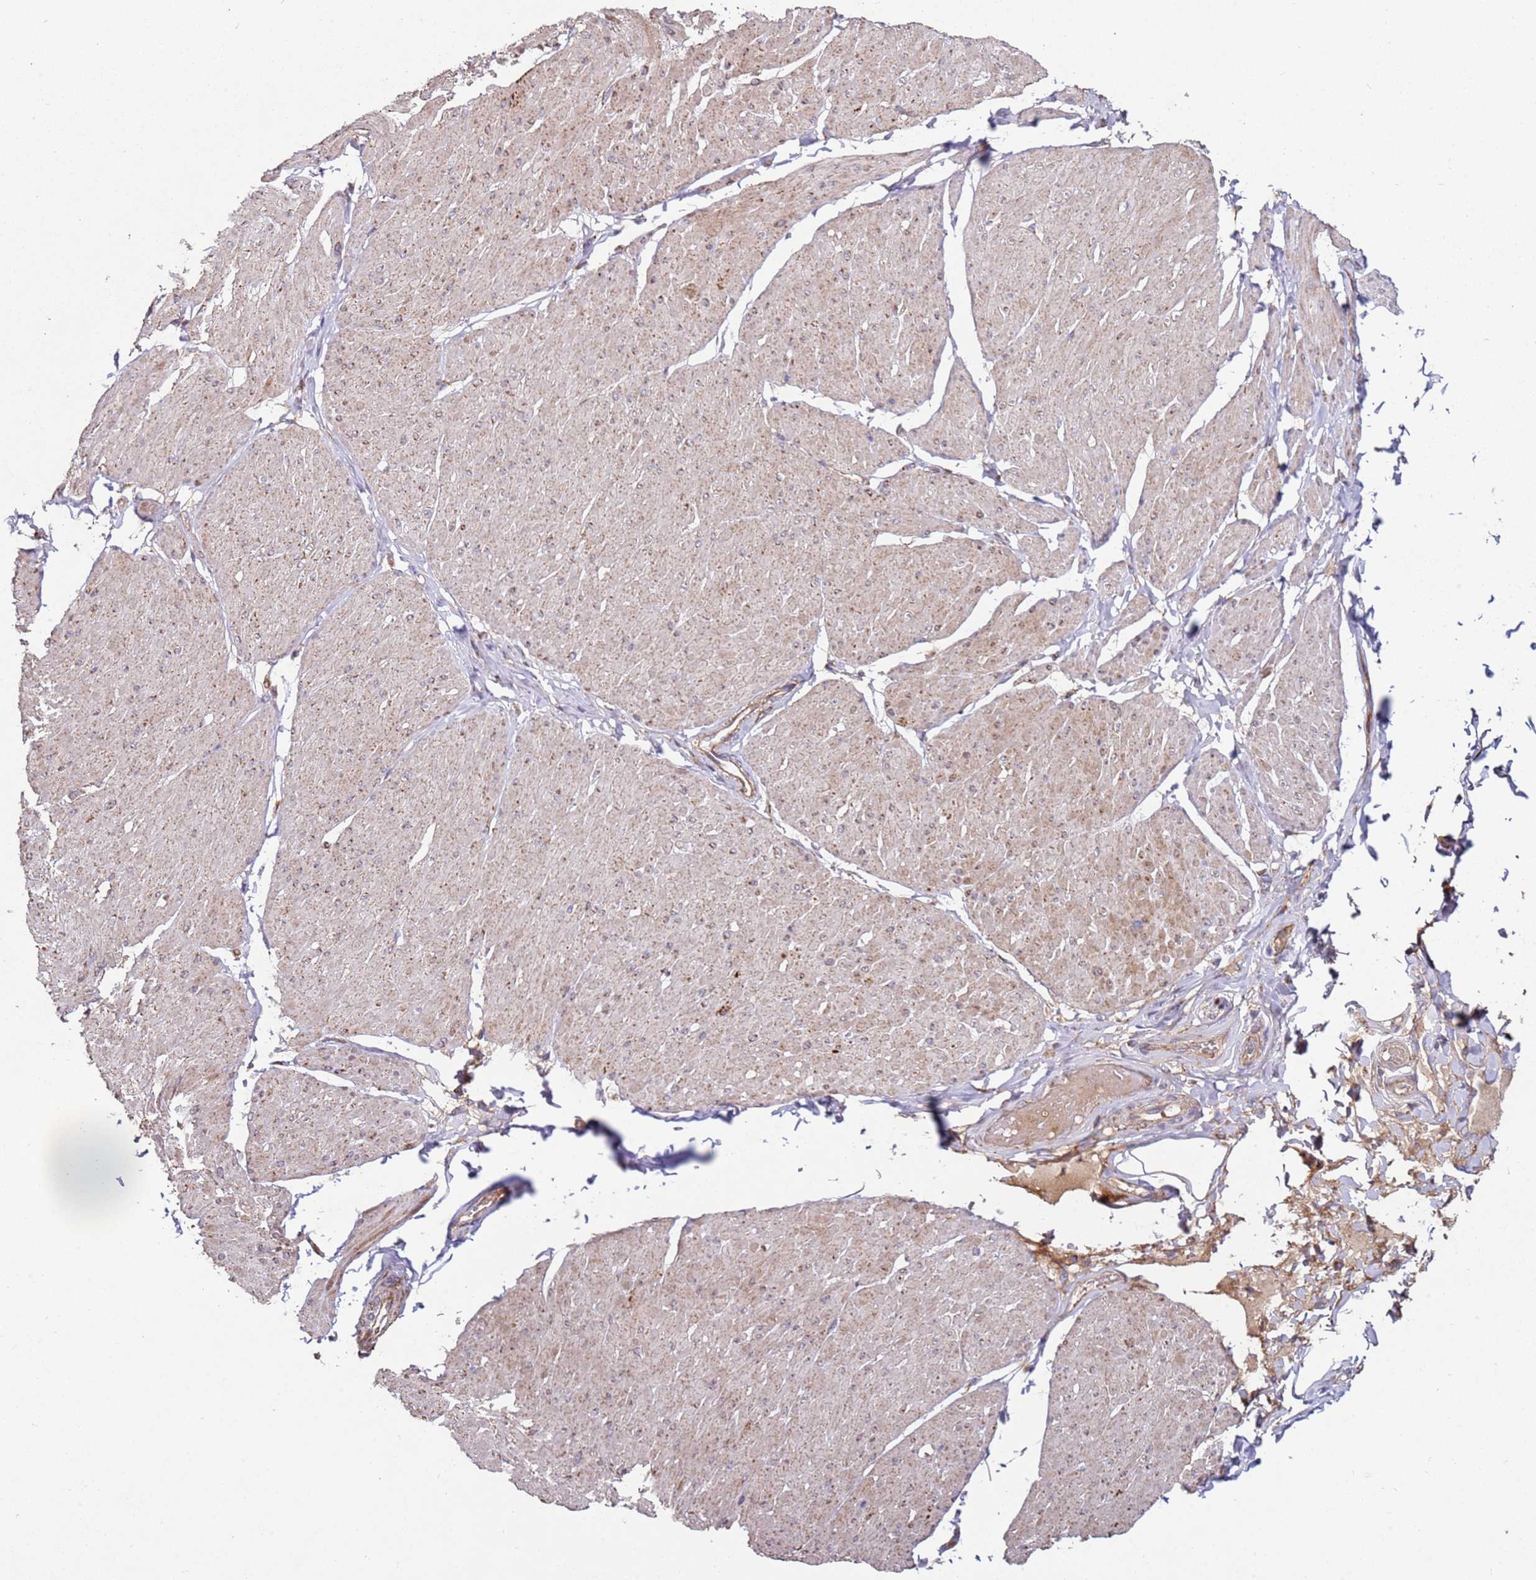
{"staining": {"intensity": "weak", "quantity": "25%-75%", "location": "cytoplasmic/membranous"}, "tissue": "smooth muscle", "cell_type": "Smooth muscle cells", "image_type": "normal", "snomed": [{"axis": "morphology", "description": "Urothelial carcinoma, High grade"}, {"axis": "topography", "description": "Urinary bladder"}], "caption": "Smooth muscle was stained to show a protein in brown. There is low levels of weak cytoplasmic/membranous staining in approximately 25%-75% of smooth muscle cells. (IHC, brightfield microscopy, high magnification).", "gene": "FBXO33", "patient": {"sex": "male", "age": 46}}